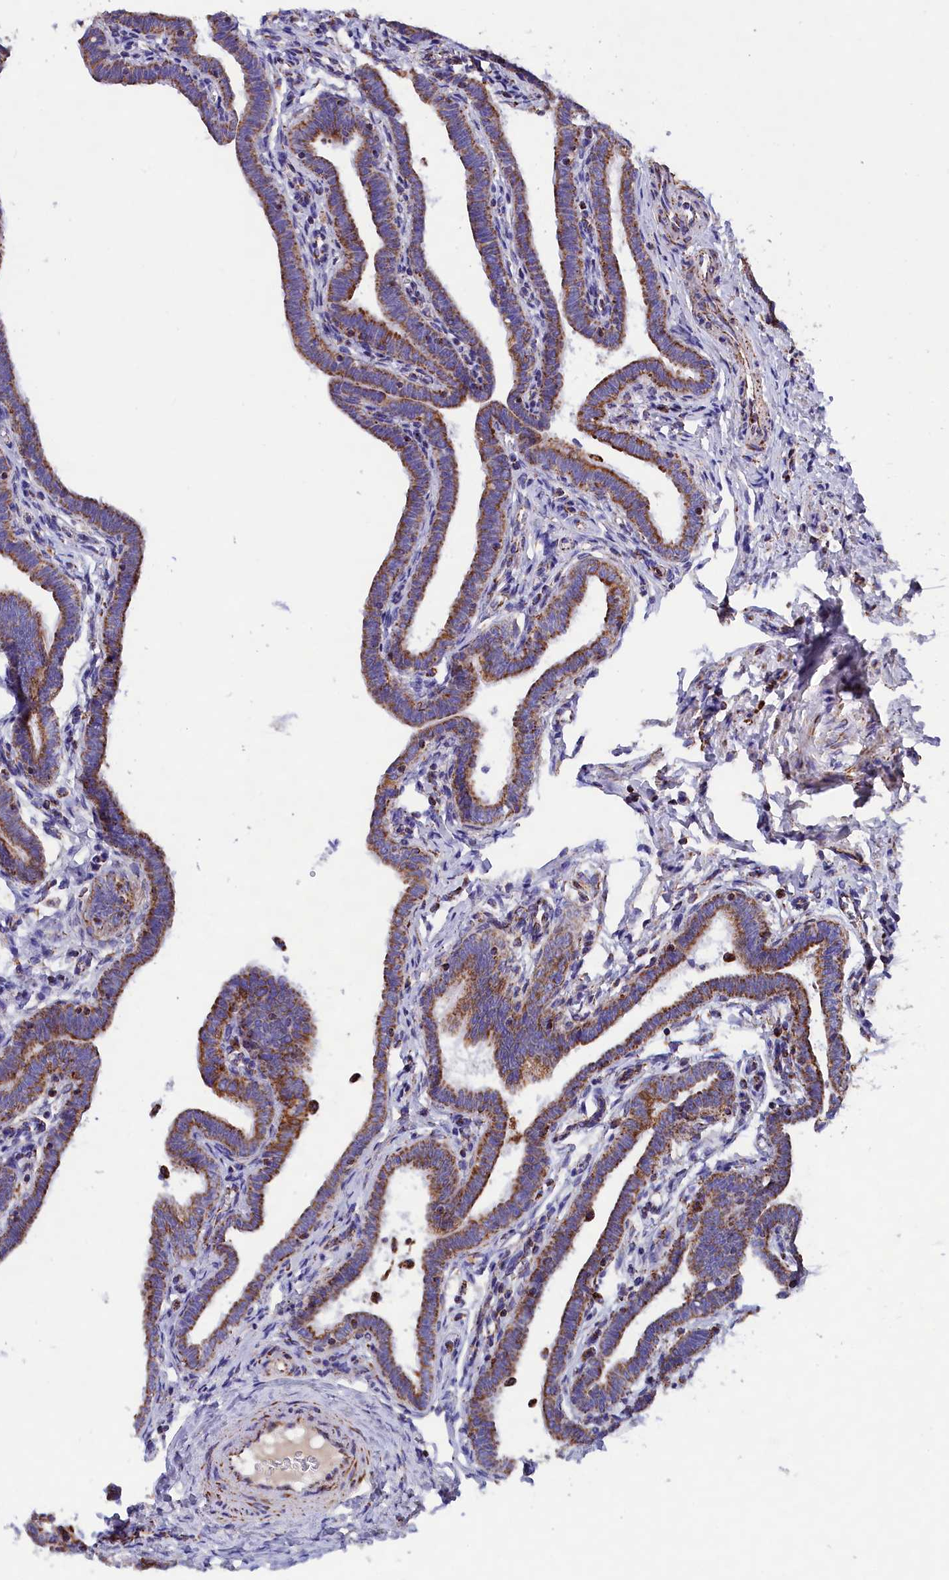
{"staining": {"intensity": "moderate", "quantity": ">75%", "location": "cytoplasmic/membranous"}, "tissue": "fallopian tube", "cell_type": "Glandular cells", "image_type": "normal", "snomed": [{"axis": "morphology", "description": "Normal tissue, NOS"}, {"axis": "topography", "description": "Fallopian tube"}], "caption": "Glandular cells exhibit moderate cytoplasmic/membranous positivity in about >75% of cells in unremarkable fallopian tube.", "gene": "SLC39A3", "patient": {"sex": "female", "age": 36}}